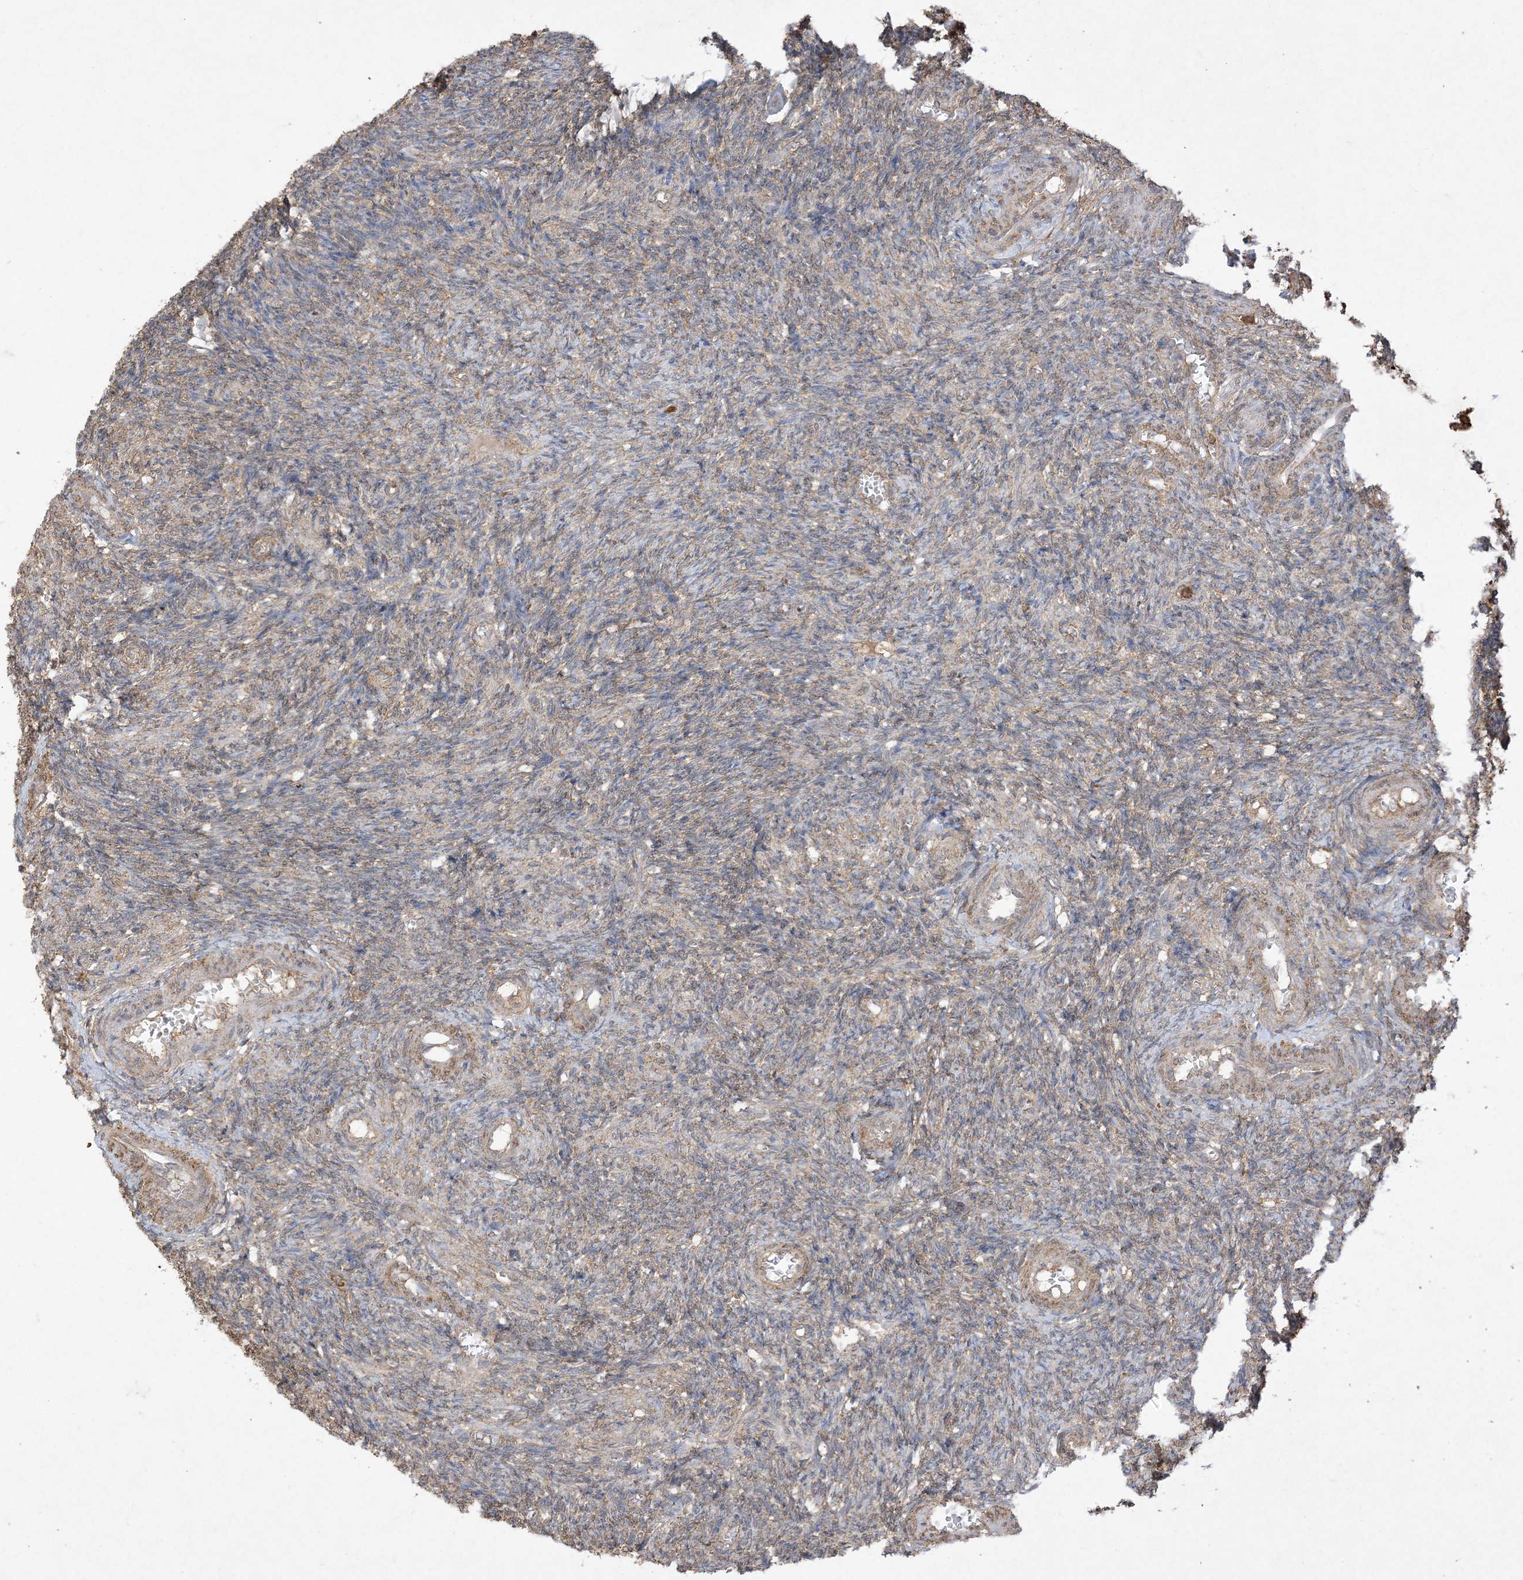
{"staining": {"intensity": "weak", "quantity": ">75%", "location": "cytoplasmic/membranous"}, "tissue": "ovary", "cell_type": "Ovarian stroma cells", "image_type": "normal", "snomed": [{"axis": "morphology", "description": "Normal tissue, NOS"}, {"axis": "topography", "description": "Ovary"}], "caption": "This image demonstrates normal ovary stained with immunohistochemistry (IHC) to label a protein in brown. The cytoplasmic/membranous of ovarian stroma cells show weak positivity for the protein. Nuclei are counter-stained blue.", "gene": "UBE2C", "patient": {"sex": "female", "age": 27}}